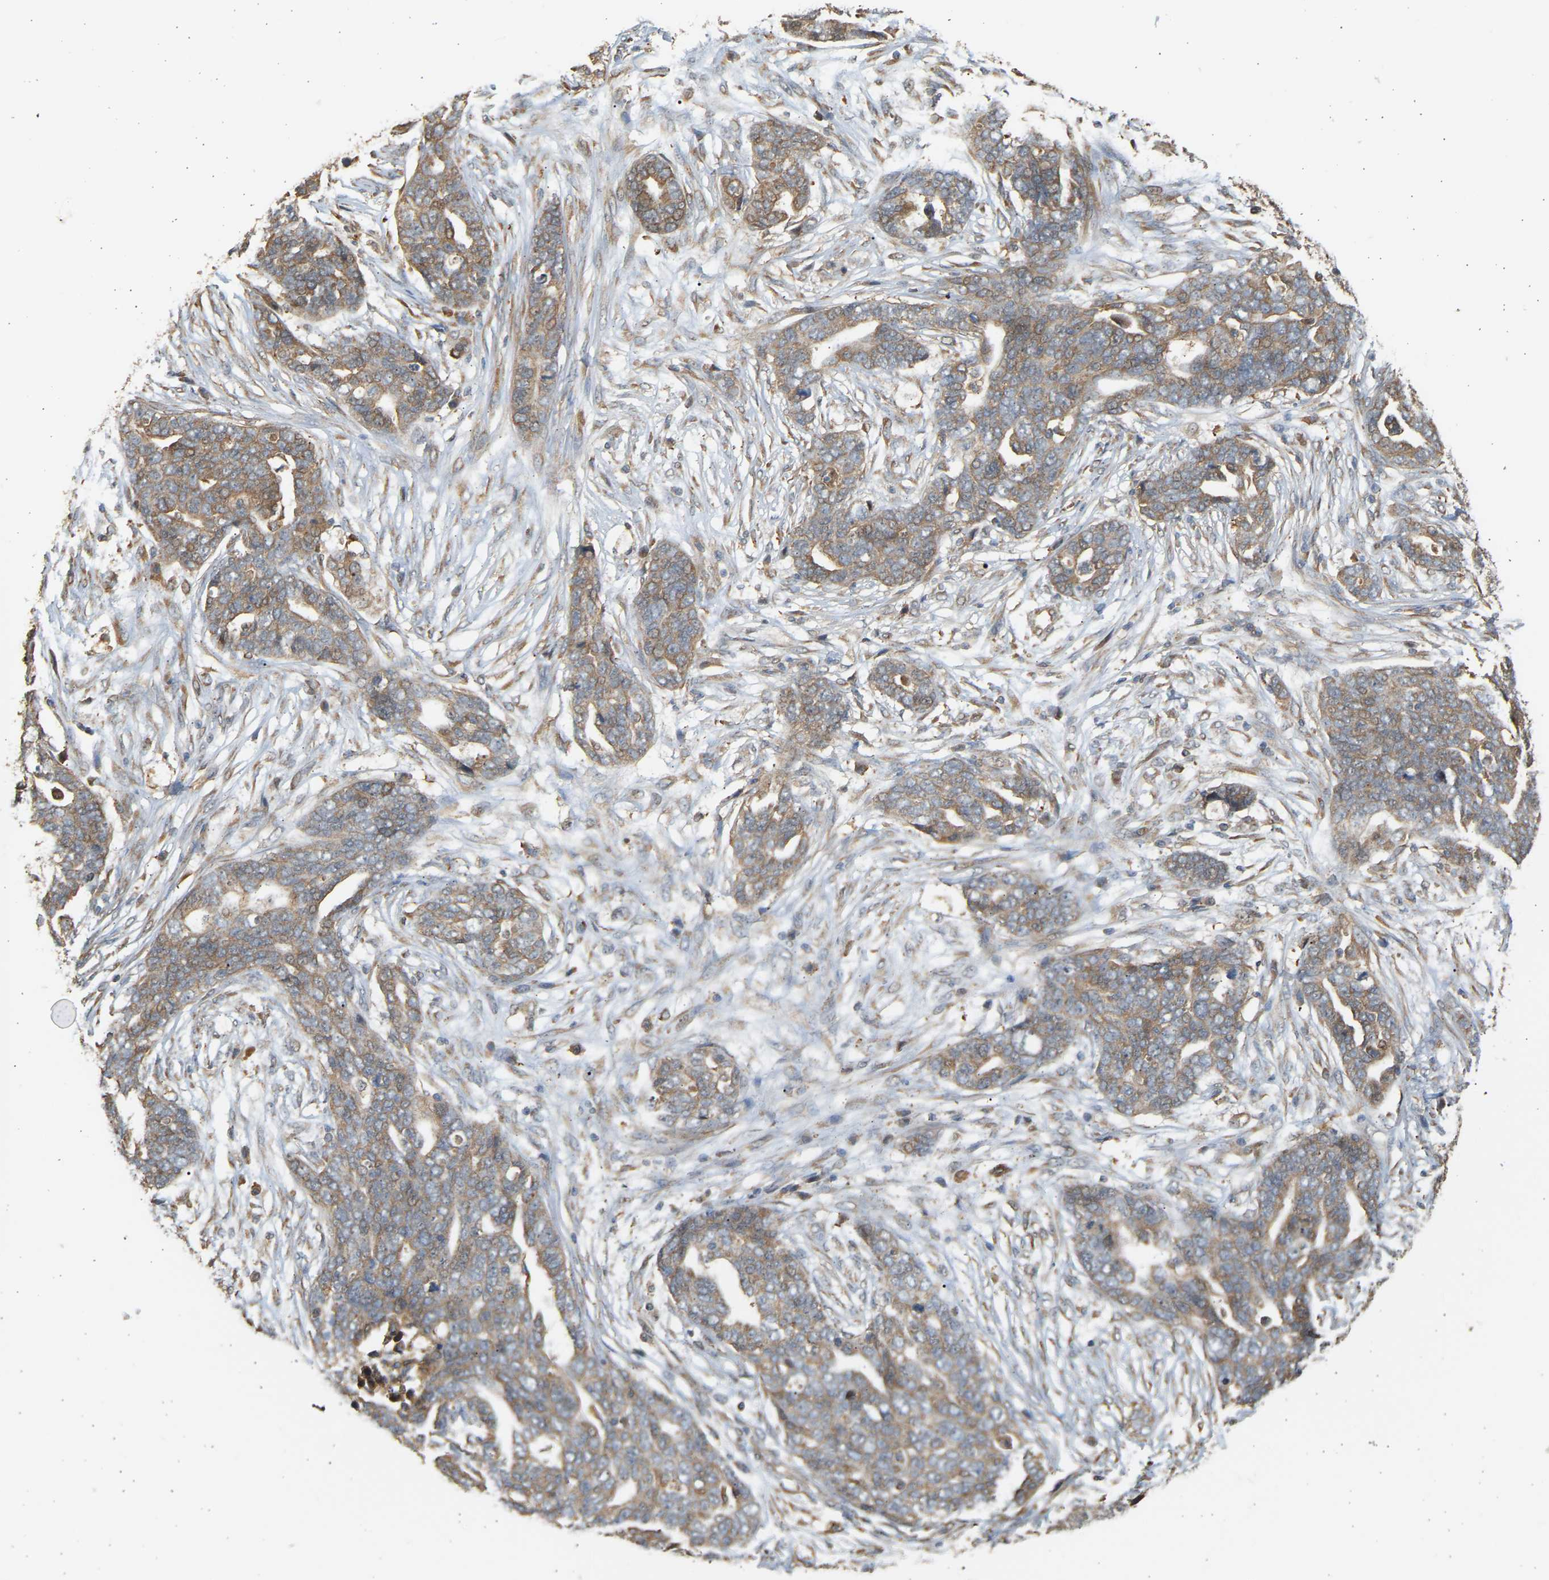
{"staining": {"intensity": "moderate", "quantity": ">75%", "location": "cytoplasmic/membranous"}, "tissue": "ovarian cancer", "cell_type": "Tumor cells", "image_type": "cancer", "snomed": [{"axis": "morphology", "description": "Normal tissue, NOS"}, {"axis": "morphology", "description": "Cystadenocarcinoma, serous, NOS"}, {"axis": "topography", "description": "Fallopian tube"}, {"axis": "topography", "description": "Ovary"}], "caption": "Protein staining of ovarian cancer (serous cystadenocarcinoma) tissue displays moderate cytoplasmic/membranous expression in approximately >75% of tumor cells. (DAB (3,3'-diaminobenzidine) = brown stain, brightfield microscopy at high magnification).", "gene": "B4GALT6", "patient": {"sex": "female", "age": 56}}